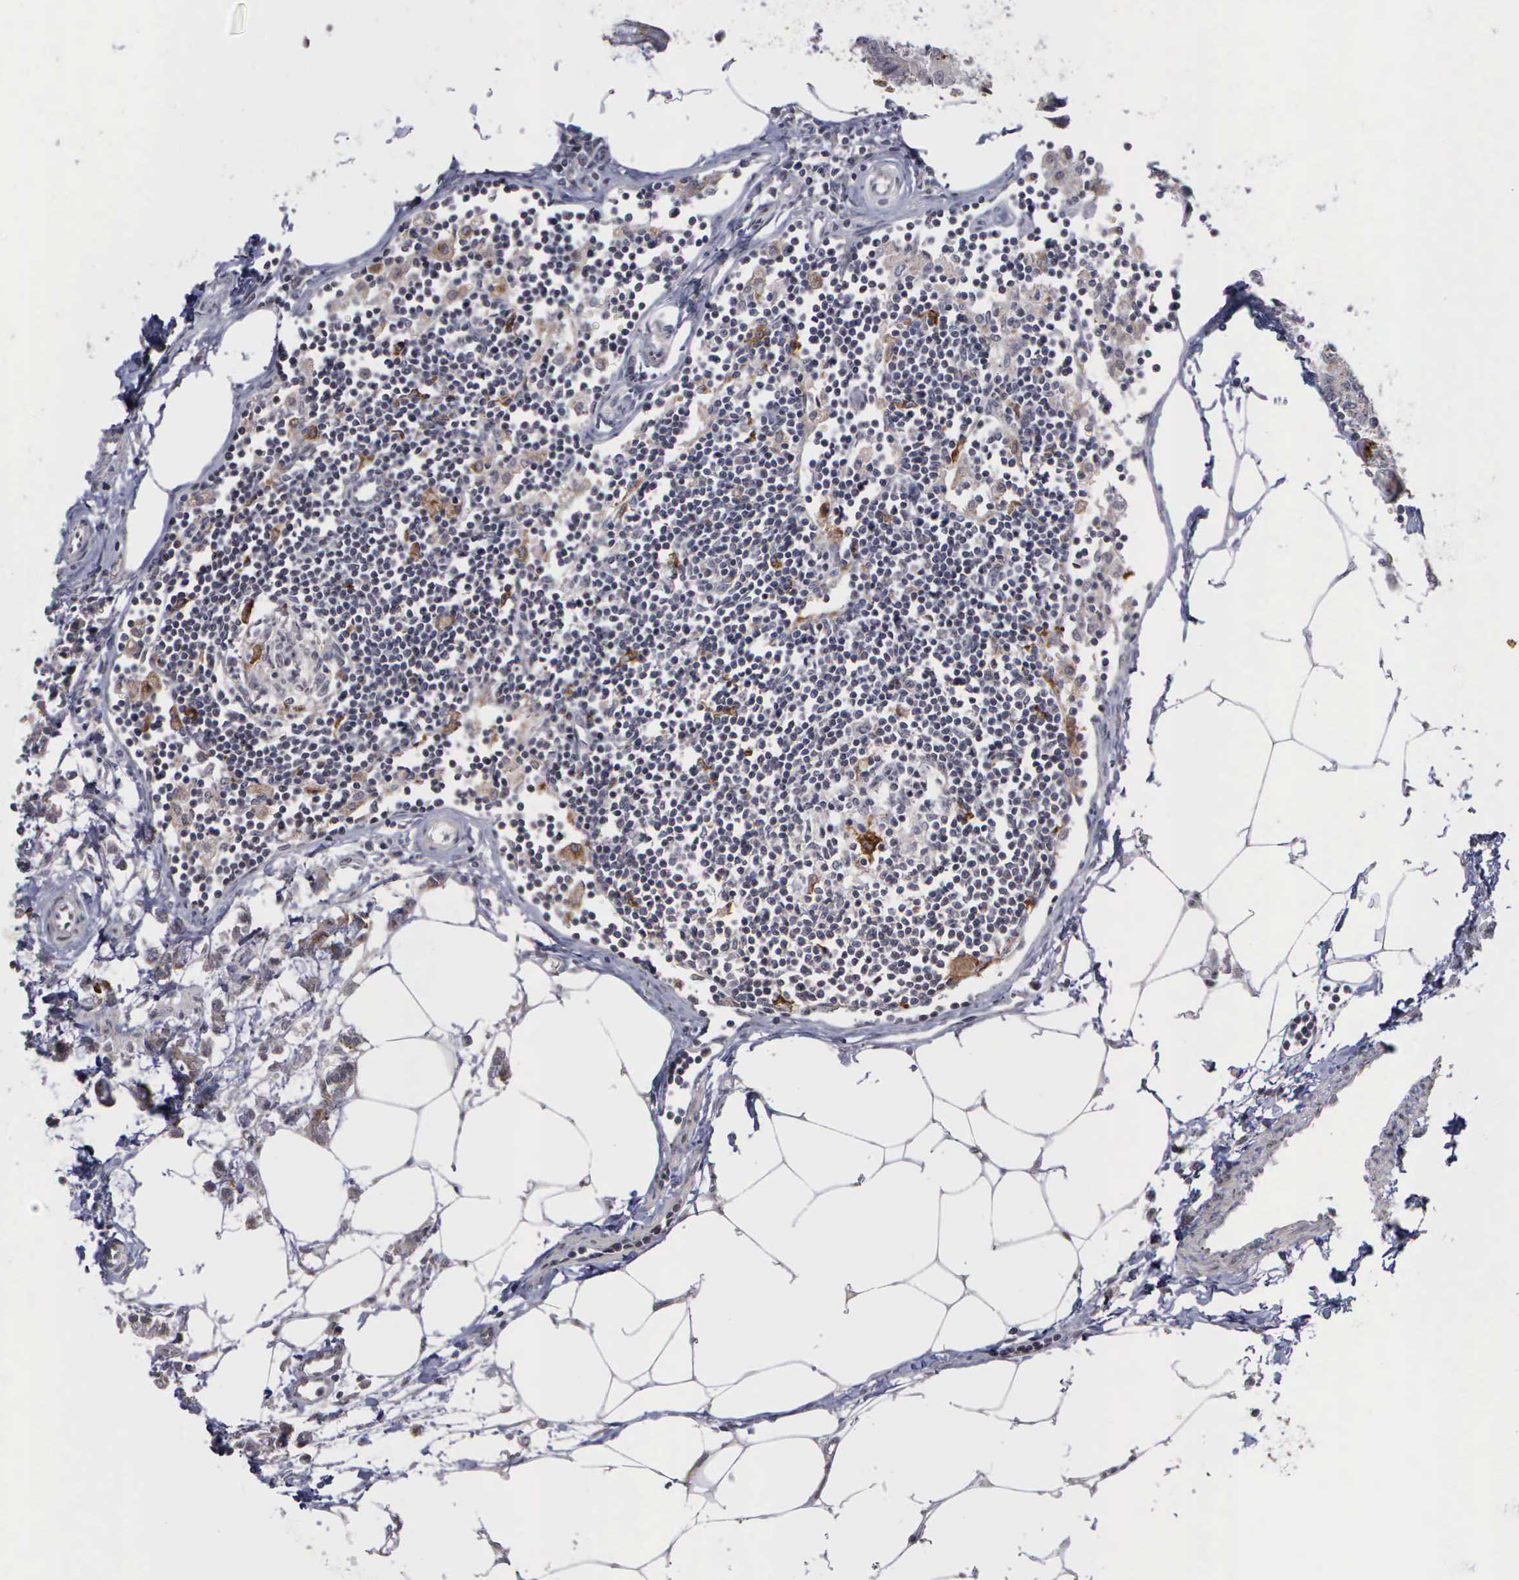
{"staining": {"intensity": "moderate", "quantity": "25%-75%", "location": "cytoplasmic/membranous"}, "tissue": "colorectal cancer", "cell_type": "Tumor cells", "image_type": "cancer", "snomed": [{"axis": "morphology", "description": "Normal tissue, NOS"}, {"axis": "morphology", "description": "Adenocarcinoma, NOS"}, {"axis": "topography", "description": "Colon"}, {"axis": "topography", "description": "Peripheral nerve tissue"}], "caption": "A brown stain labels moderate cytoplasmic/membranous expression of a protein in human colorectal cancer tumor cells.", "gene": "MMP9", "patient": {"sex": "male", "age": 14}}